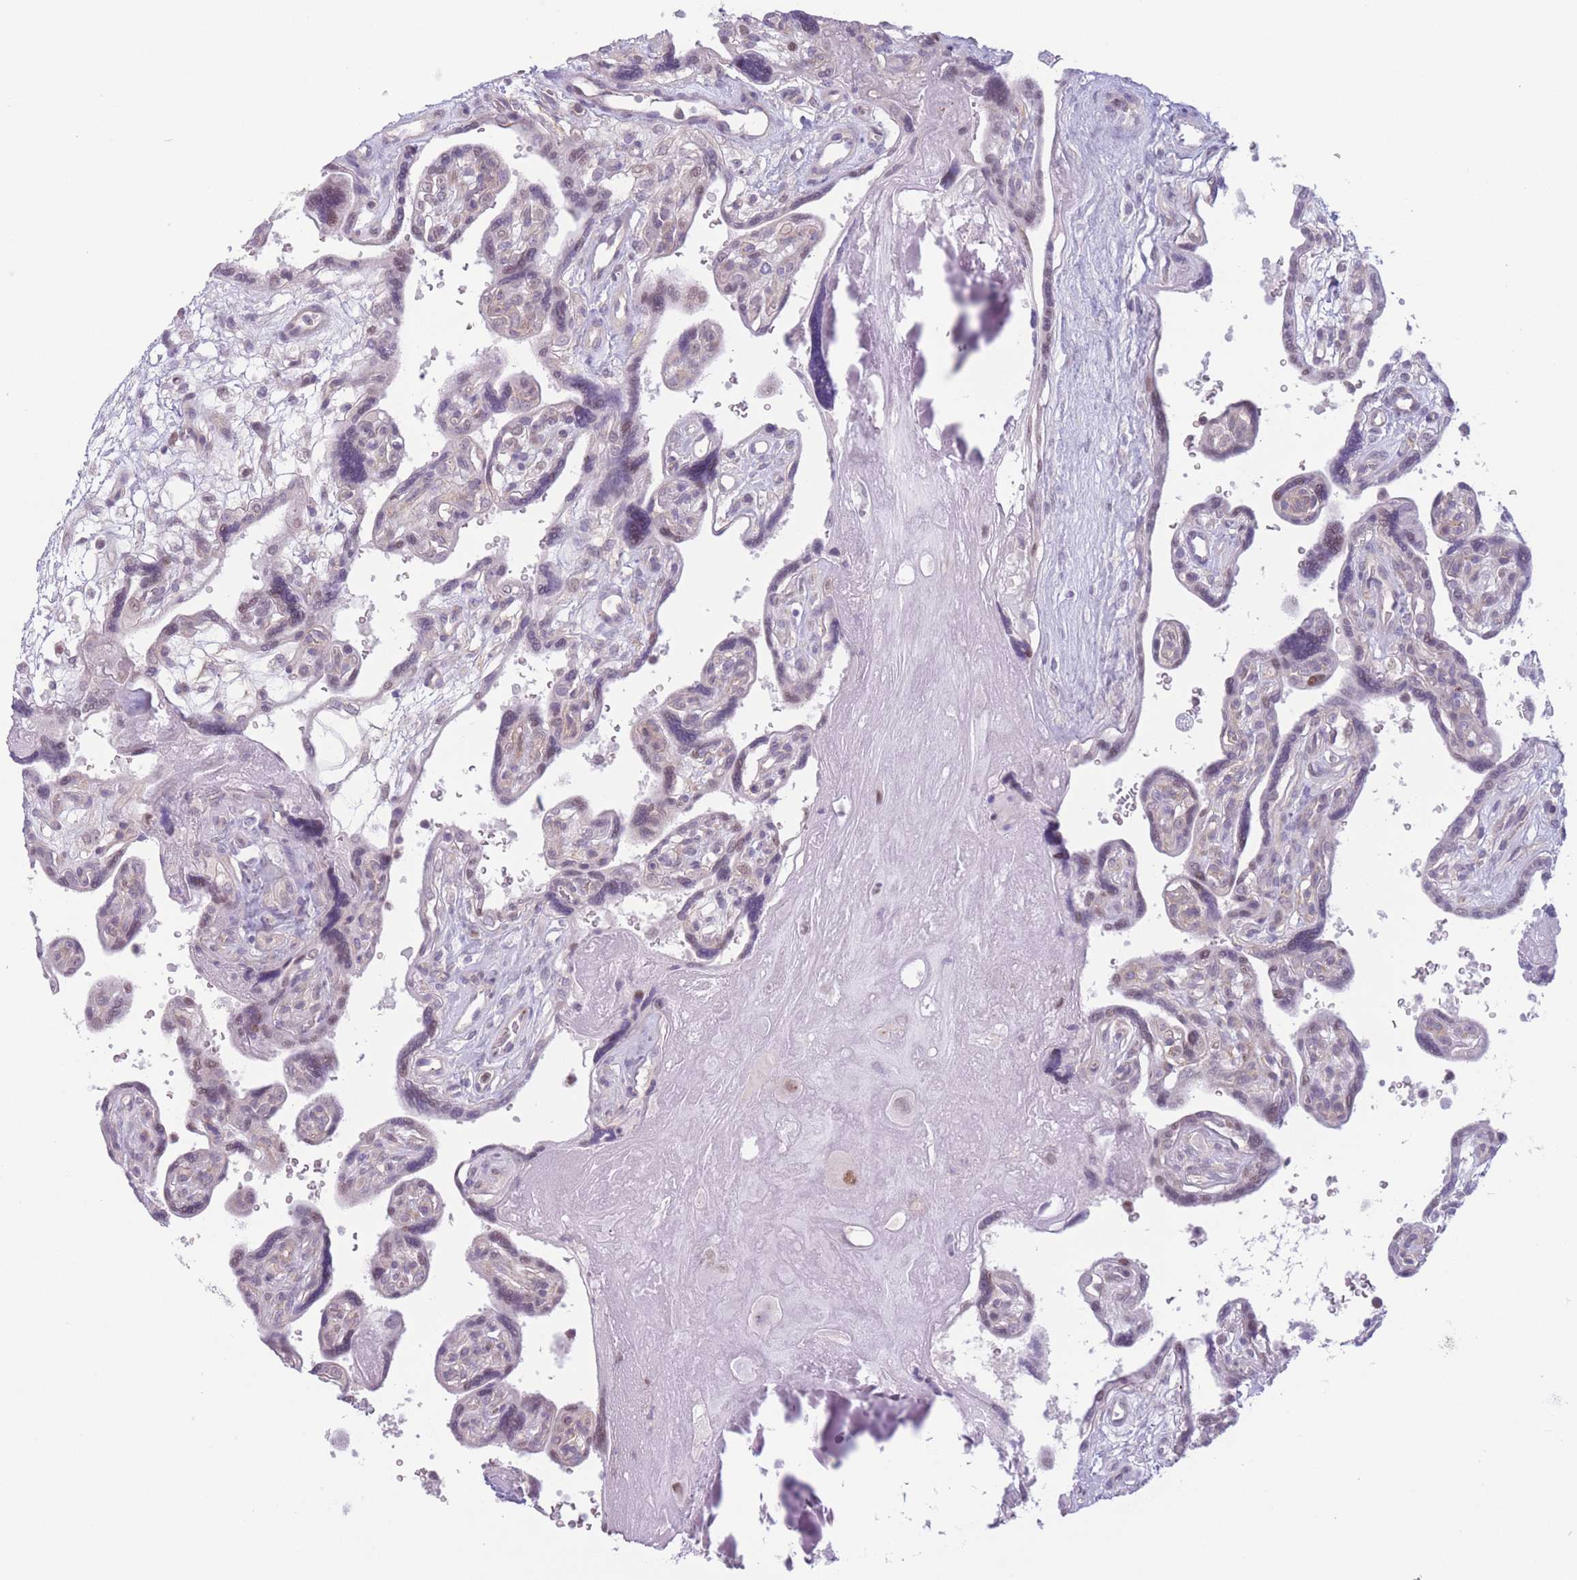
{"staining": {"intensity": "weak", "quantity": "25%-75%", "location": "nuclear"}, "tissue": "placenta", "cell_type": "Trophoblastic cells", "image_type": "normal", "snomed": [{"axis": "morphology", "description": "Normal tissue, NOS"}, {"axis": "topography", "description": "Placenta"}], "caption": "Immunohistochemistry (DAB) staining of unremarkable human placenta demonstrates weak nuclear protein staining in approximately 25%-75% of trophoblastic cells.", "gene": "ENSG00000267179", "patient": {"sex": "female", "age": 39}}